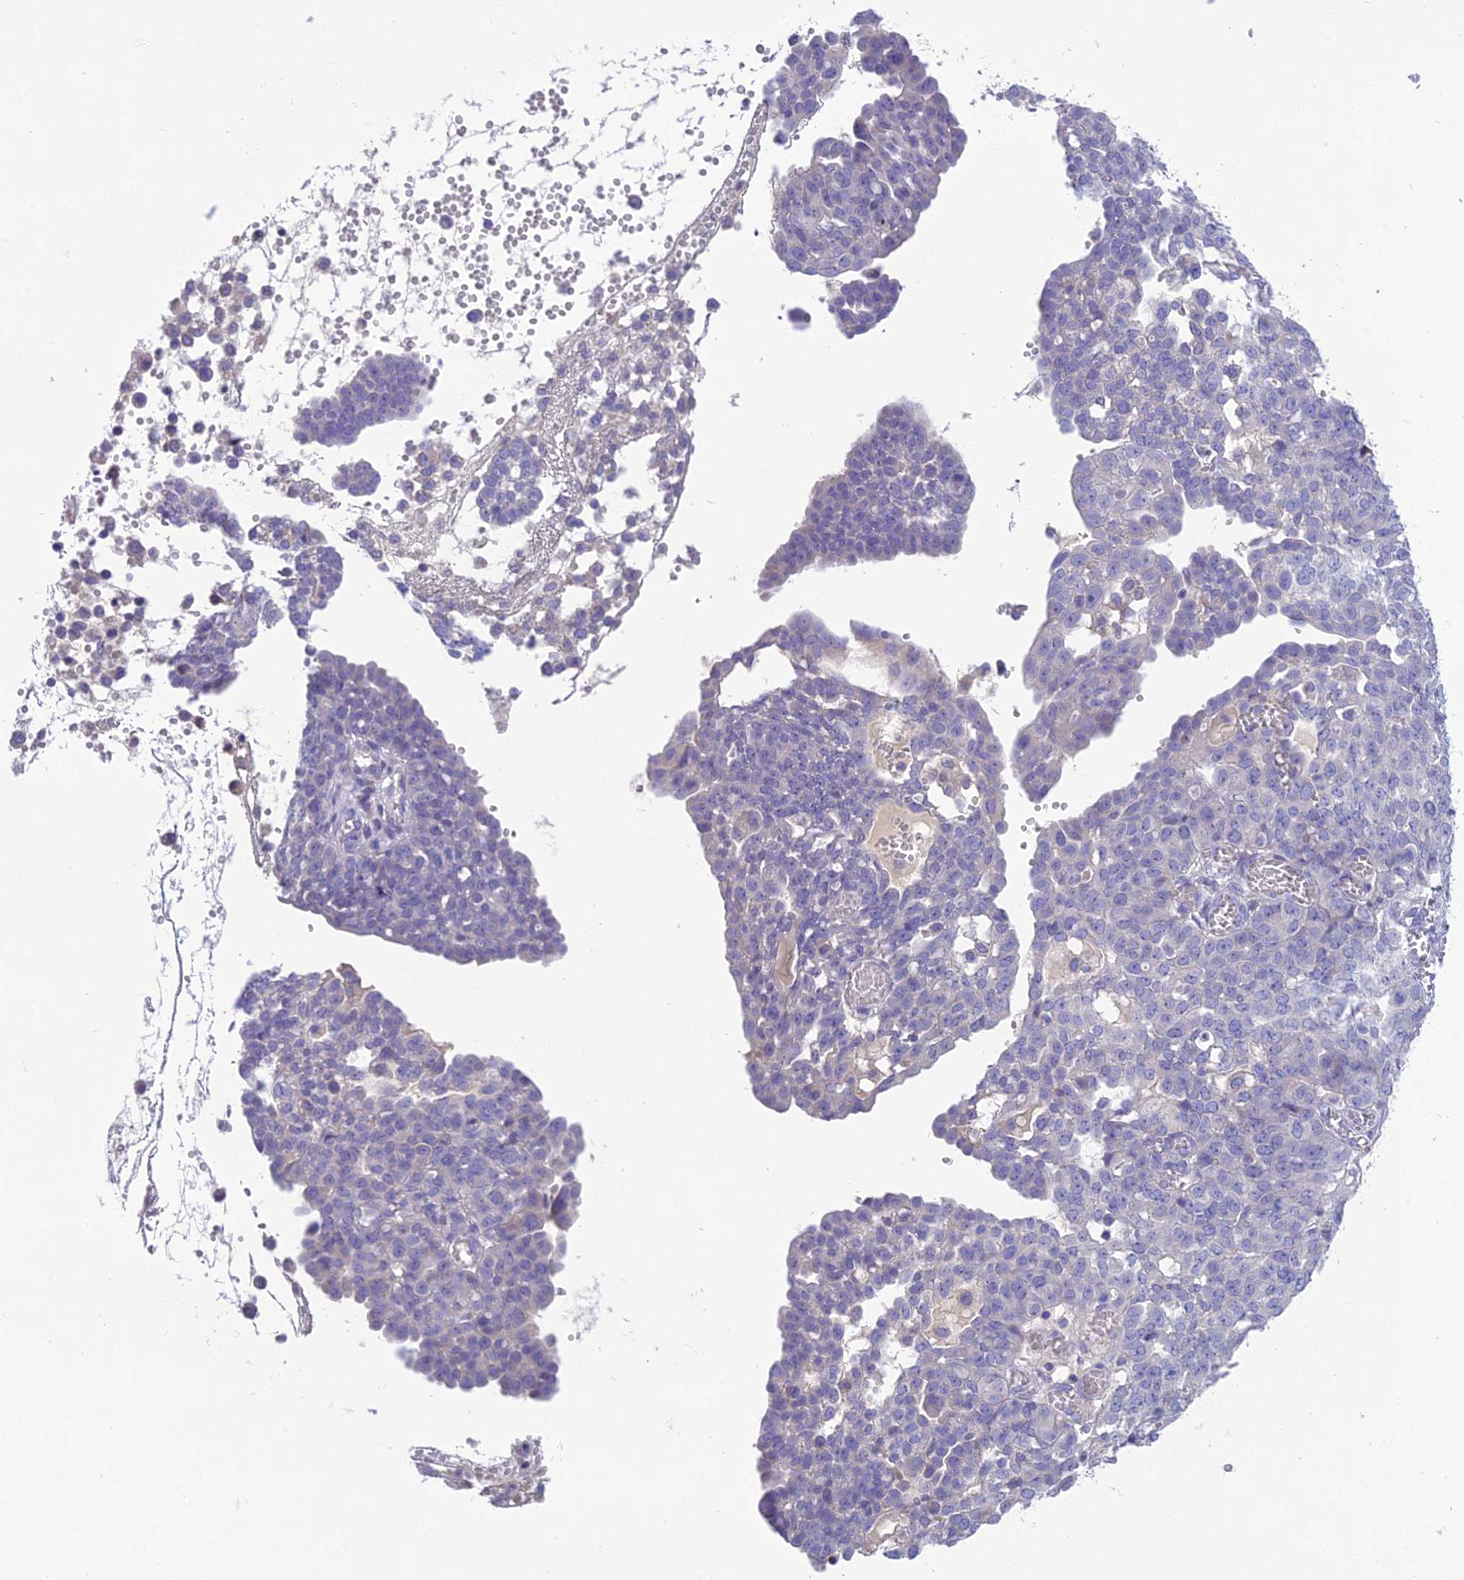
{"staining": {"intensity": "negative", "quantity": "none", "location": "none"}, "tissue": "ovarian cancer", "cell_type": "Tumor cells", "image_type": "cancer", "snomed": [{"axis": "morphology", "description": "Cystadenocarcinoma, serous, NOS"}, {"axis": "topography", "description": "Soft tissue"}, {"axis": "topography", "description": "Ovary"}], "caption": "This micrograph is of ovarian serous cystadenocarcinoma stained with immunohistochemistry (IHC) to label a protein in brown with the nuclei are counter-stained blue. There is no positivity in tumor cells.", "gene": "KIAA0408", "patient": {"sex": "female", "age": 57}}